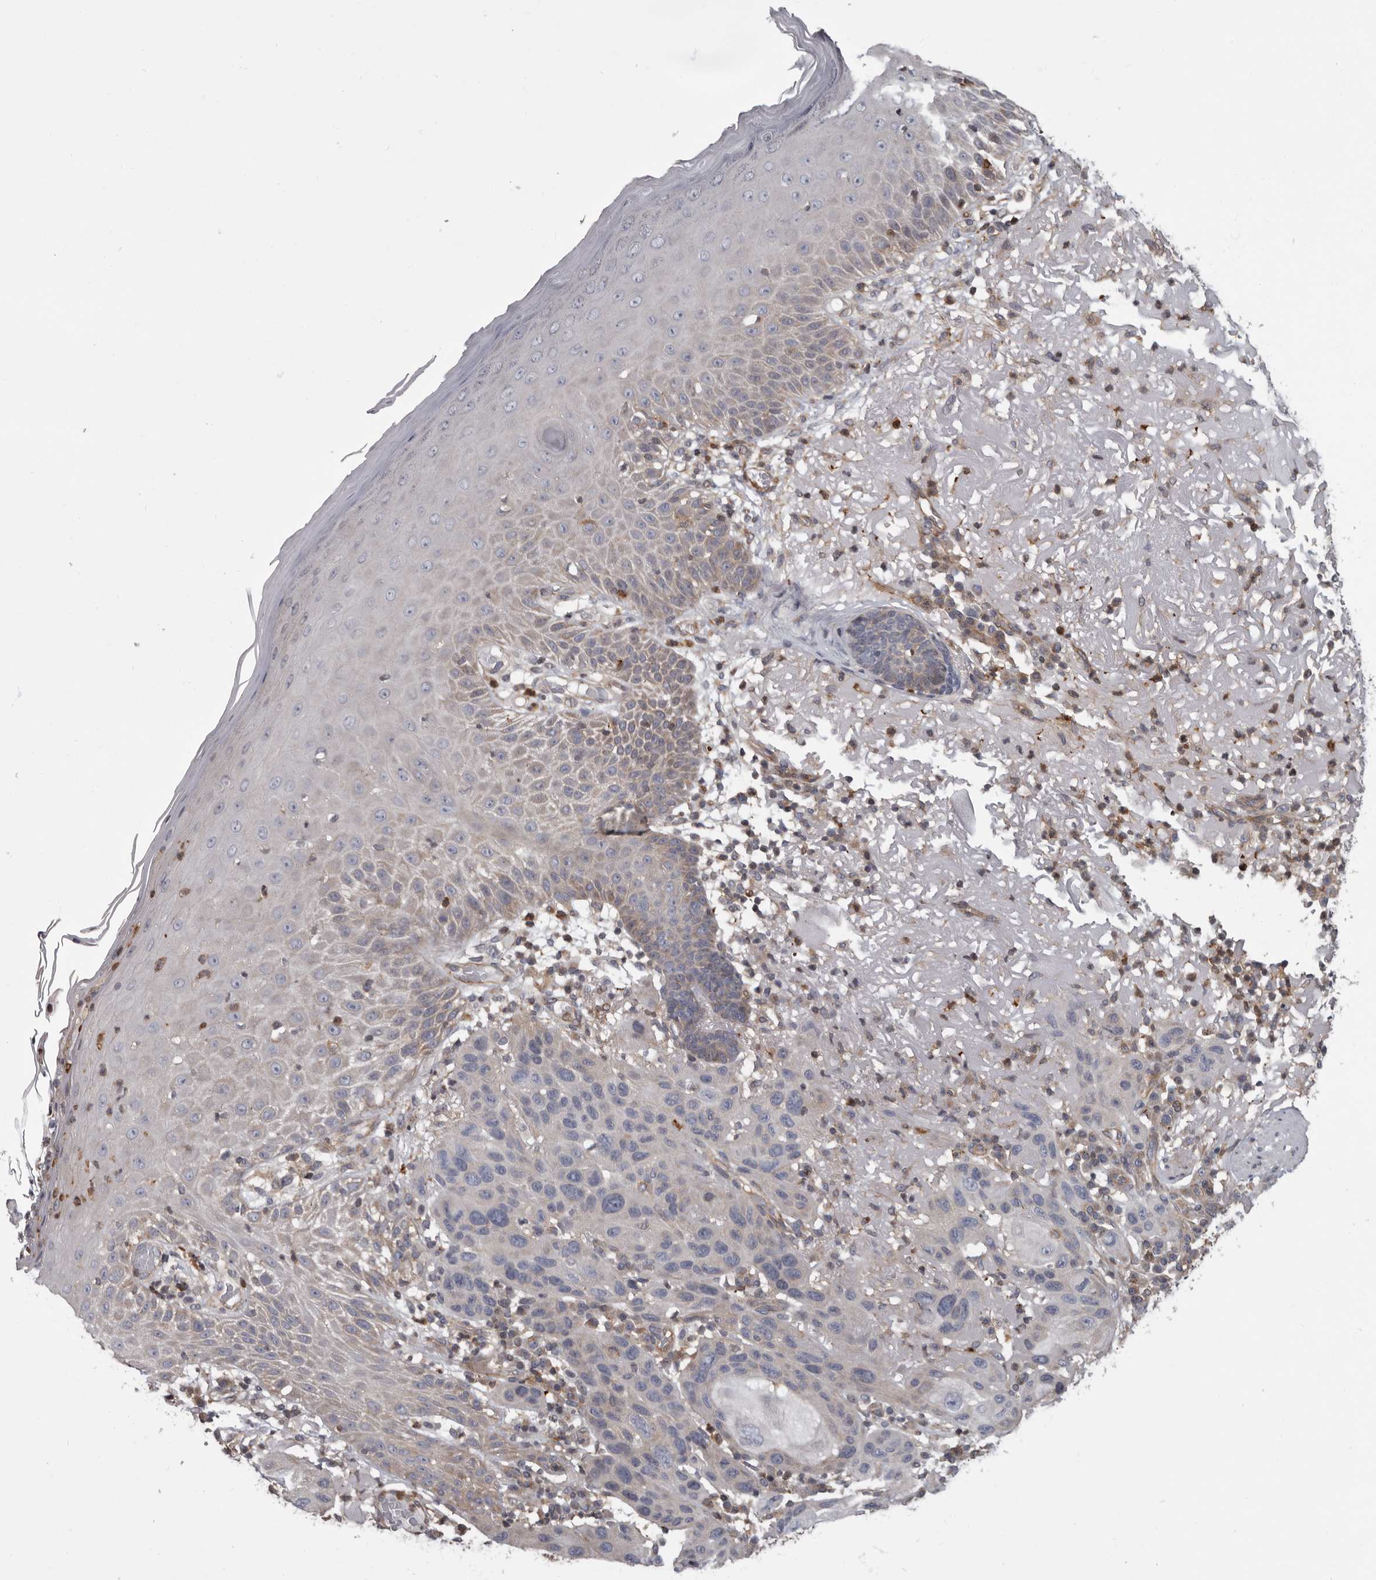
{"staining": {"intensity": "negative", "quantity": "none", "location": "none"}, "tissue": "skin cancer", "cell_type": "Tumor cells", "image_type": "cancer", "snomed": [{"axis": "morphology", "description": "Normal tissue, NOS"}, {"axis": "morphology", "description": "Squamous cell carcinoma, NOS"}, {"axis": "topography", "description": "Skin"}], "caption": "Tumor cells are negative for protein expression in human skin cancer.", "gene": "FGFR4", "patient": {"sex": "female", "age": 96}}